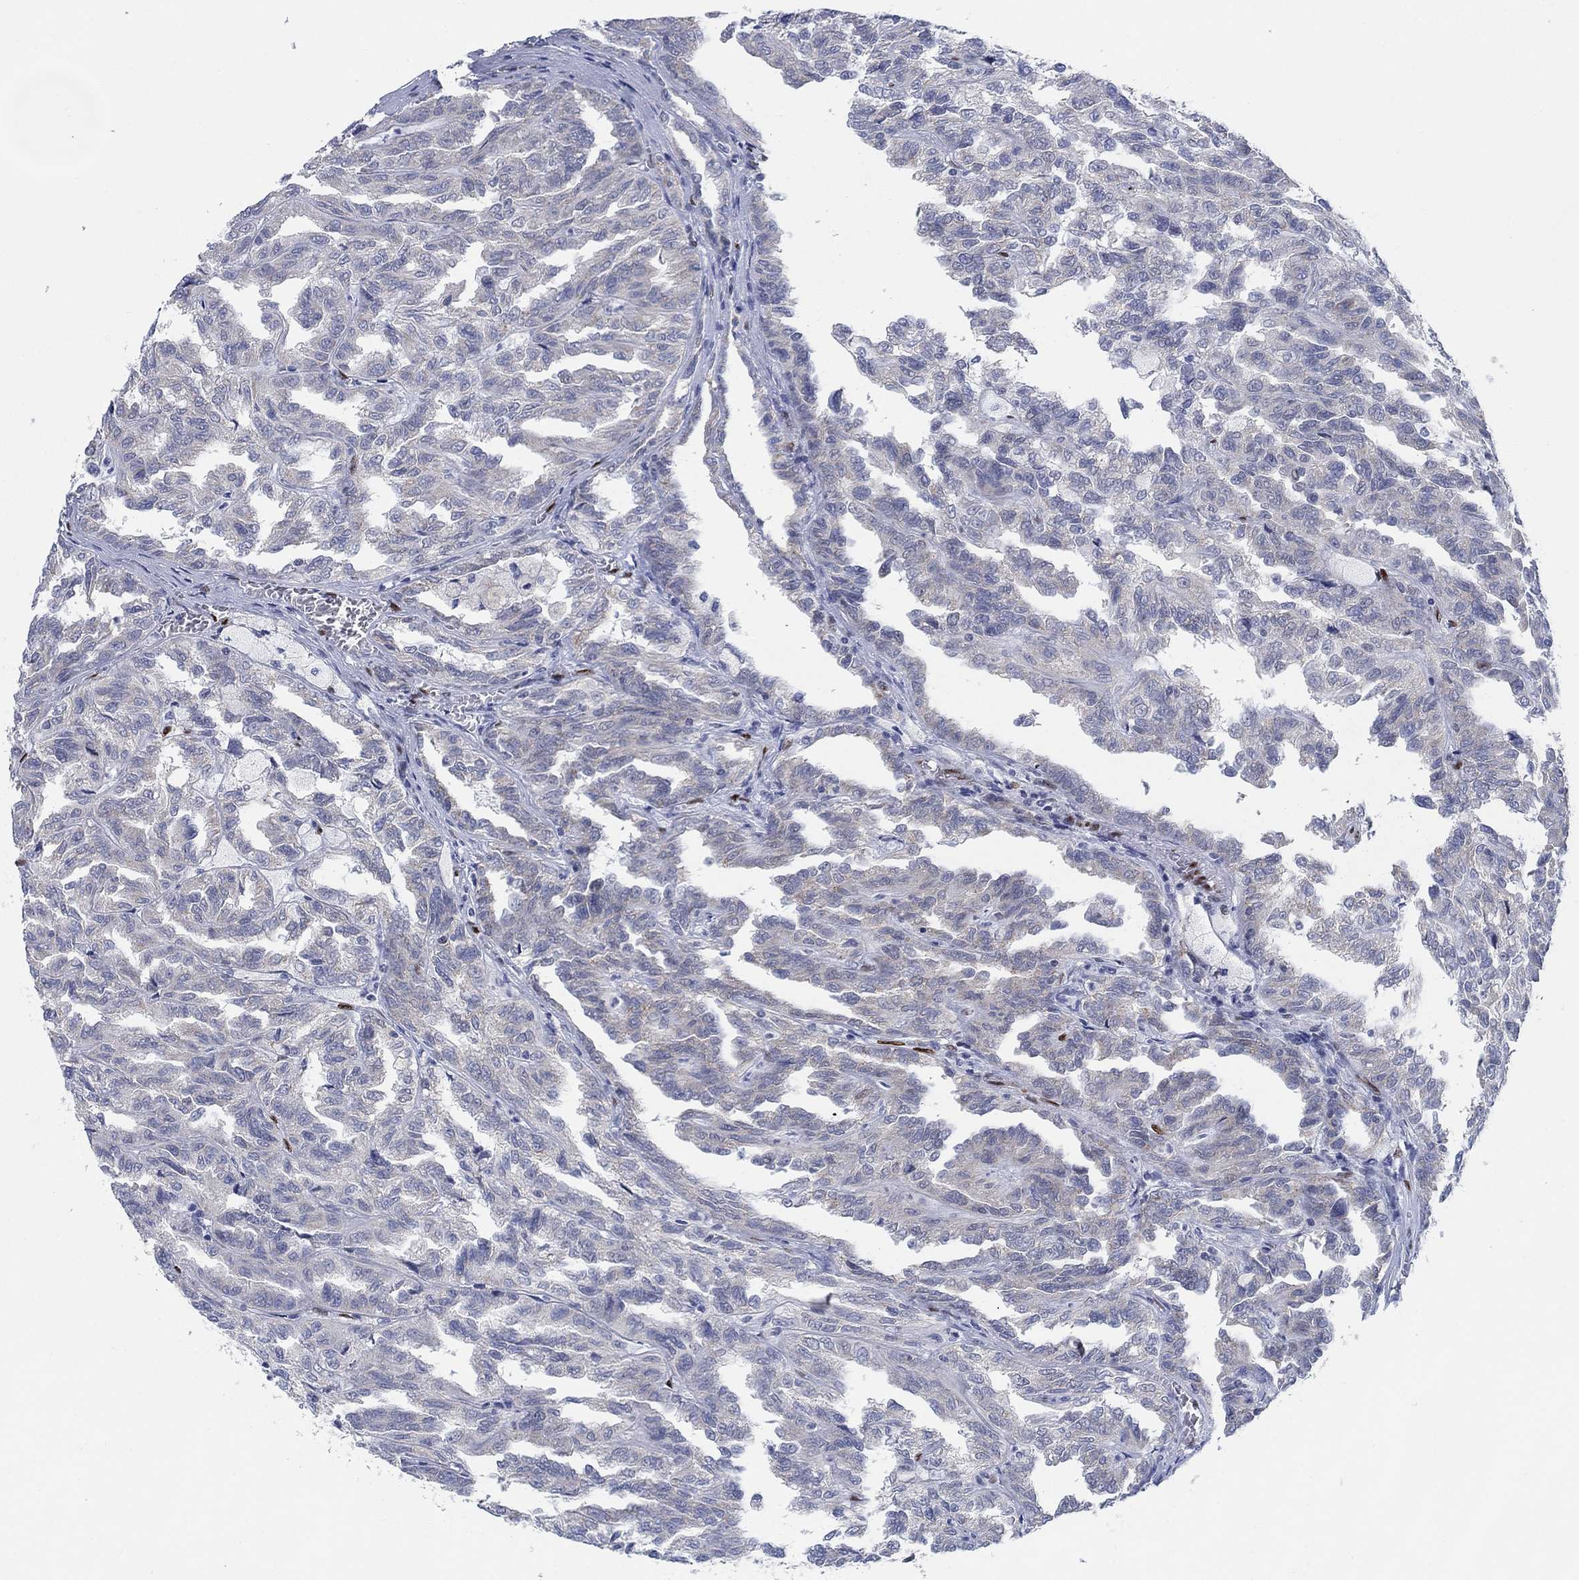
{"staining": {"intensity": "negative", "quantity": "none", "location": "none"}, "tissue": "renal cancer", "cell_type": "Tumor cells", "image_type": "cancer", "snomed": [{"axis": "morphology", "description": "Adenocarcinoma, NOS"}, {"axis": "topography", "description": "Kidney"}], "caption": "Immunohistochemistry image of adenocarcinoma (renal) stained for a protein (brown), which shows no positivity in tumor cells.", "gene": "ZEB1", "patient": {"sex": "male", "age": 79}}